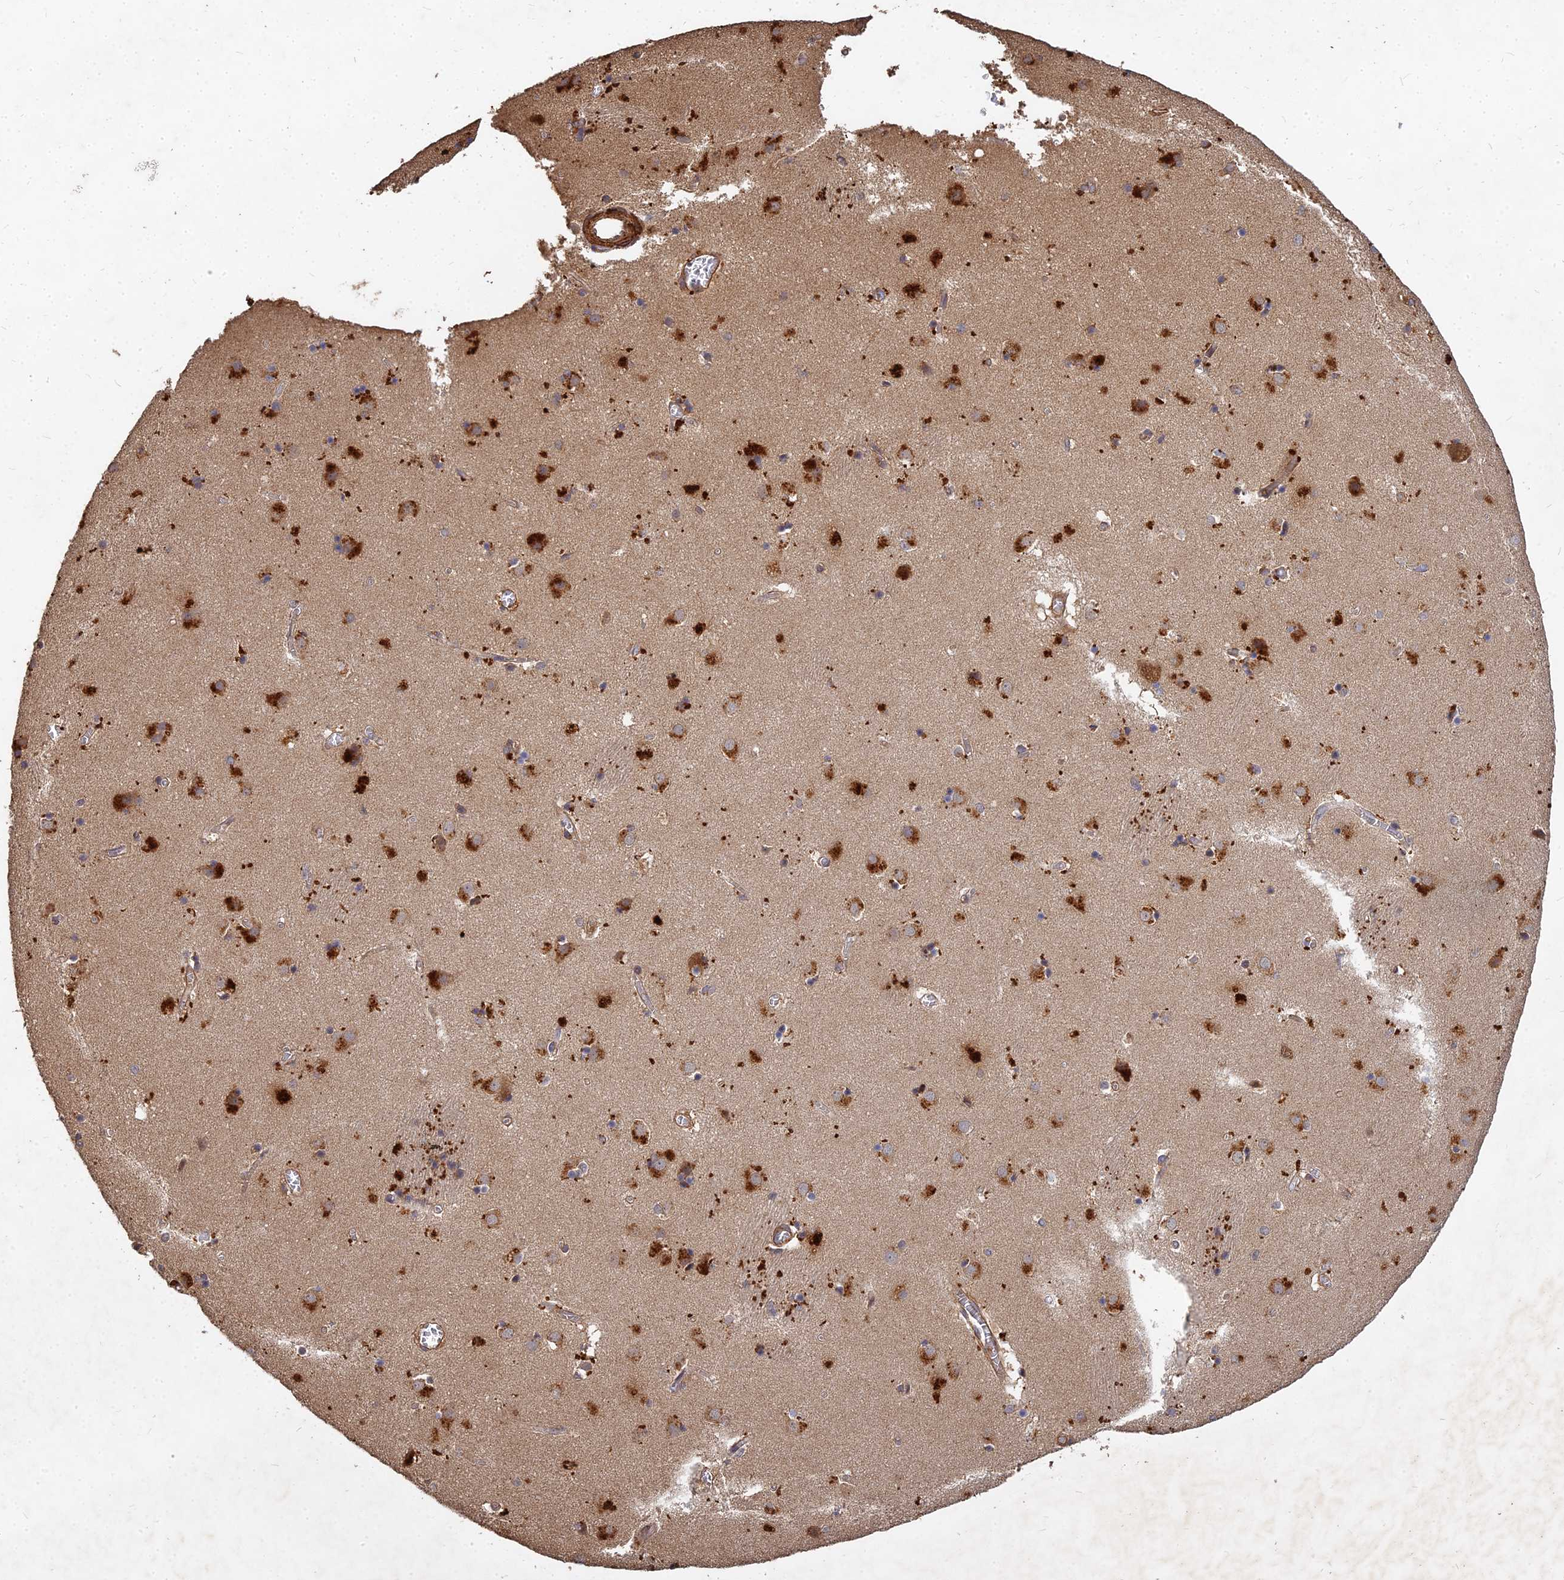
{"staining": {"intensity": "strong", "quantity": "<25%", "location": "cytoplasmic/membranous"}, "tissue": "caudate", "cell_type": "Glial cells", "image_type": "normal", "snomed": [{"axis": "morphology", "description": "Normal tissue, NOS"}, {"axis": "topography", "description": "Lateral ventricle wall"}], "caption": "Glial cells exhibit medium levels of strong cytoplasmic/membranous expression in about <25% of cells in benign human caudate. The staining was performed using DAB (3,3'-diaminobenzidine) to visualize the protein expression in brown, while the nuclei were stained in blue with hematoxylin (Magnification: 20x).", "gene": "UBE2W", "patient": {"sex": "male", "age": 70}}